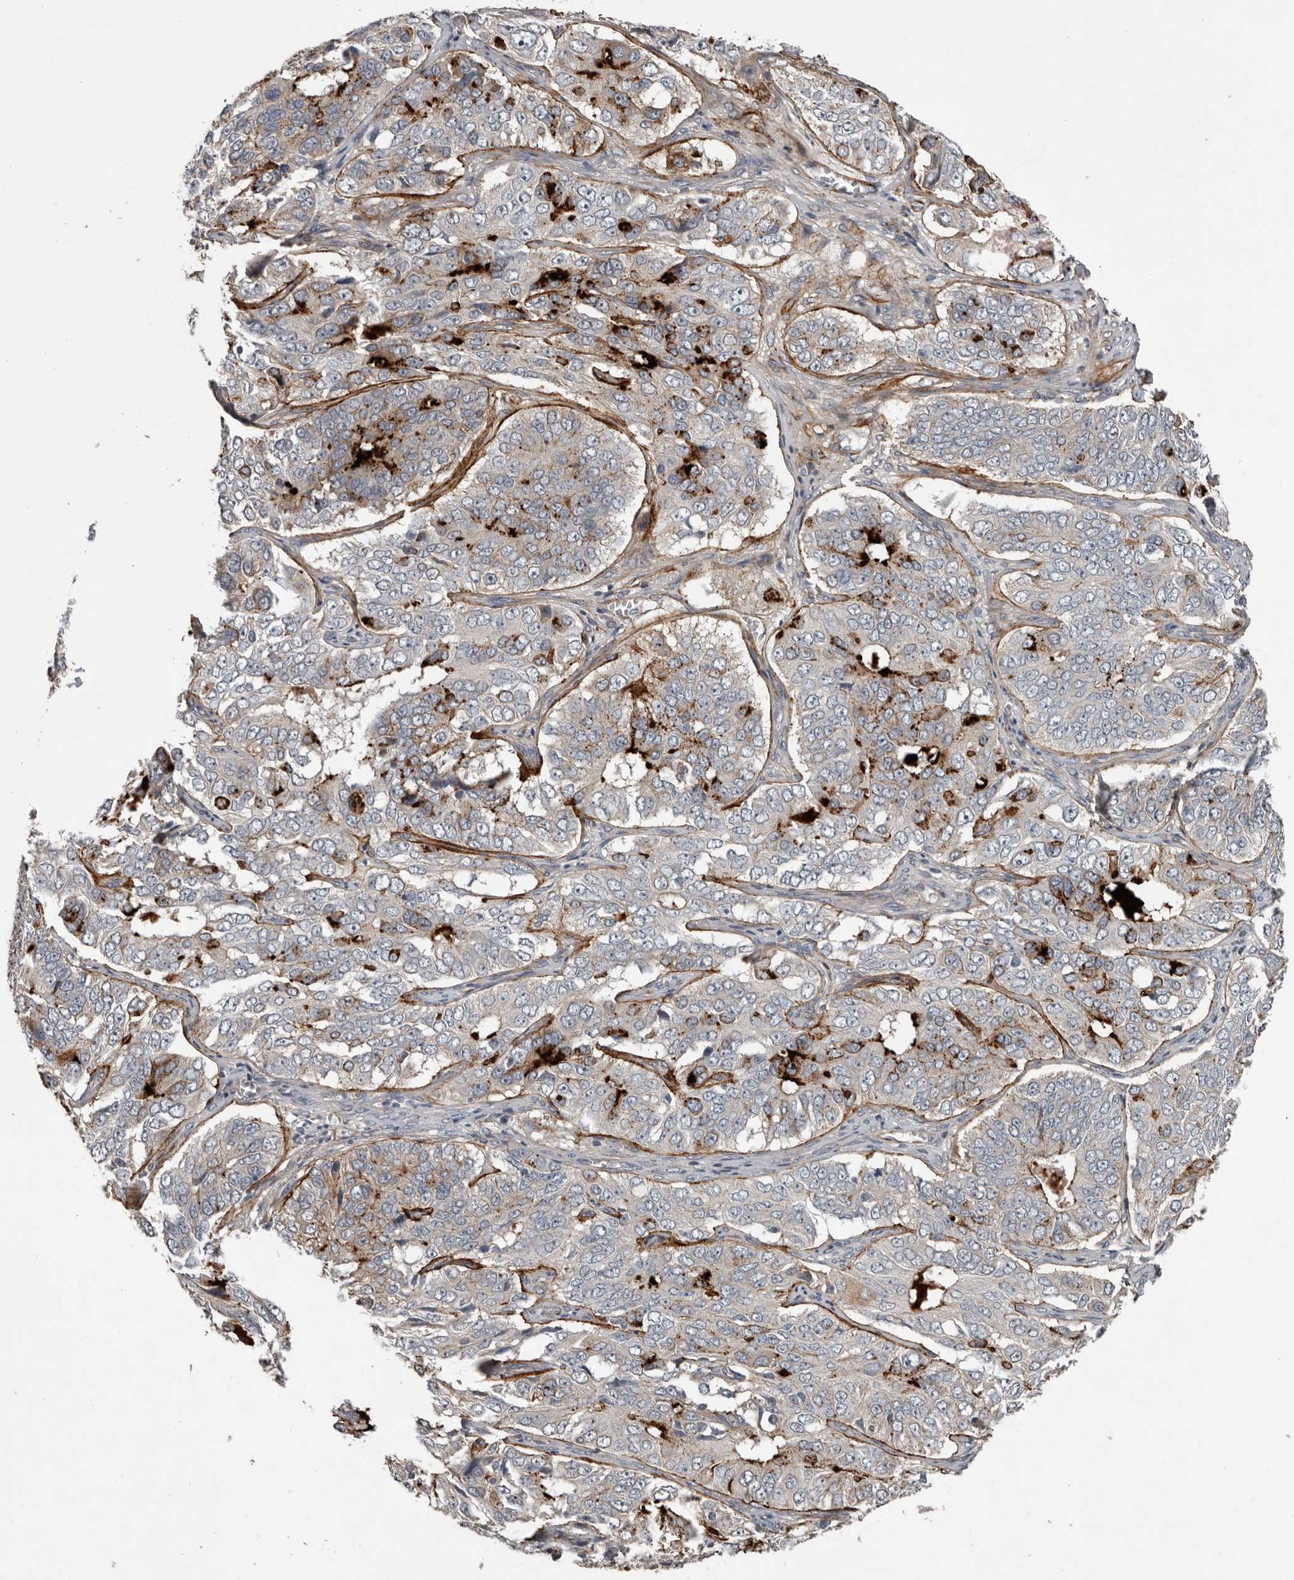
{"staining": {"intensity": "moderate", "quantity": "<25%", "location": "cytoplasmic/membranous"}, "tissue": "ovarian cancer", "cell_type": "Tumor cells", "image_type": "cancer", "snomed": [{"axis": "morphology", "description": "Carcinoma, endometroid"}, {"axis": "topography", "description": "Ovary"}], "caption": "IHC (DAB (3,3'-diaminobenzidine)) staining of human endometroid carcinoma (ovarian) exhibits moderate cytoplasmic/membranous protein staining in about <25% of tumor cells.", "gene": "C1orf216", "patient": {"sex": "female", "age": 51}}